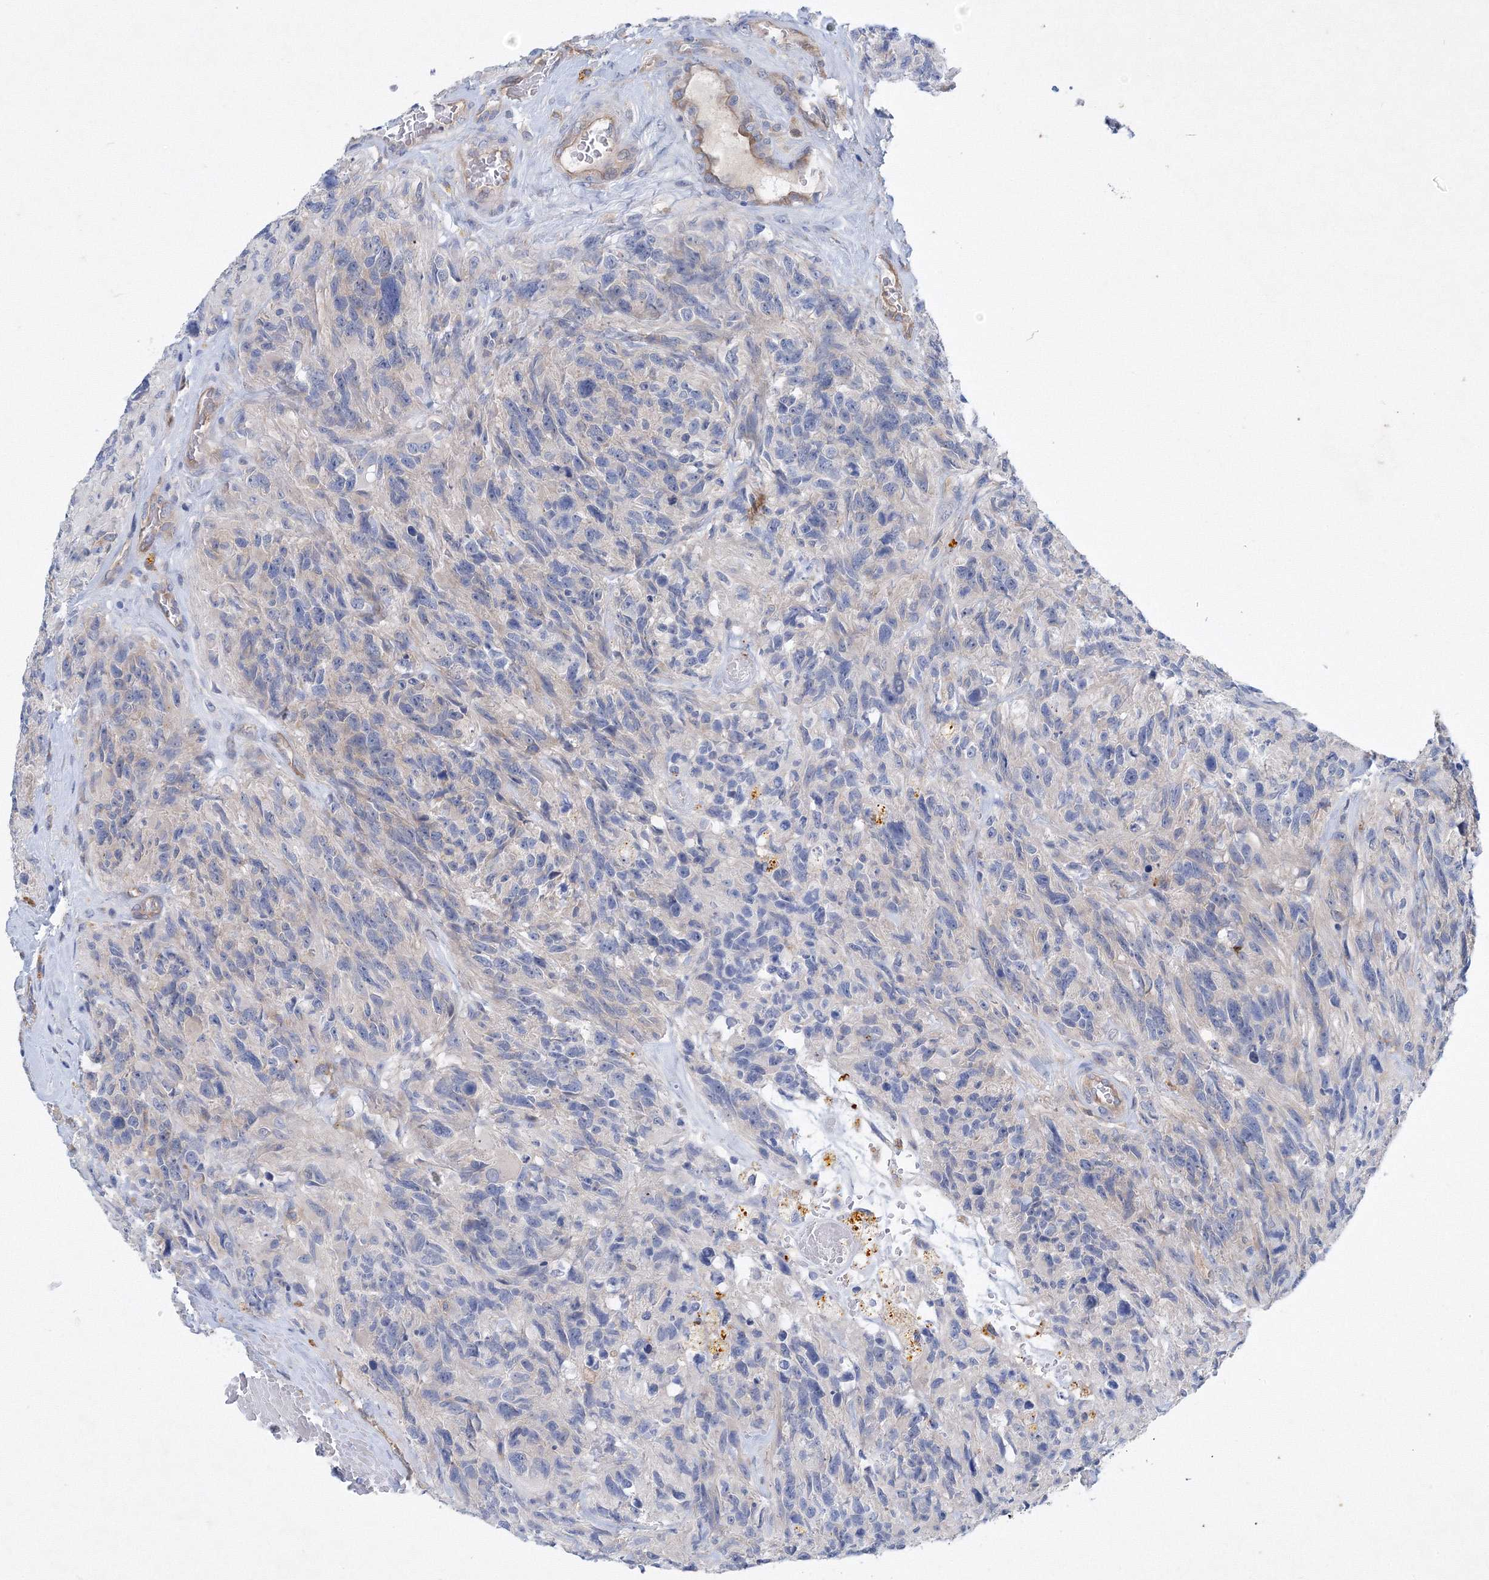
{"staining": {"intensity": "negative", "quantity": "none", "location": "none"}, "tissue": "glioma", "cell_type": "Tumor cells", "image_type": "cancer", "snomed": [{"axis": "morphology", "description": "Glioma, malignant, High grade"}, {"axis": "topography", "description": "Brain"}], "caption": "The IHC micrograph has no significant positivity in tumor cells of glioma tissue.", "gene": "TANC1", "patient": {"sex": "male", "age": 69}}